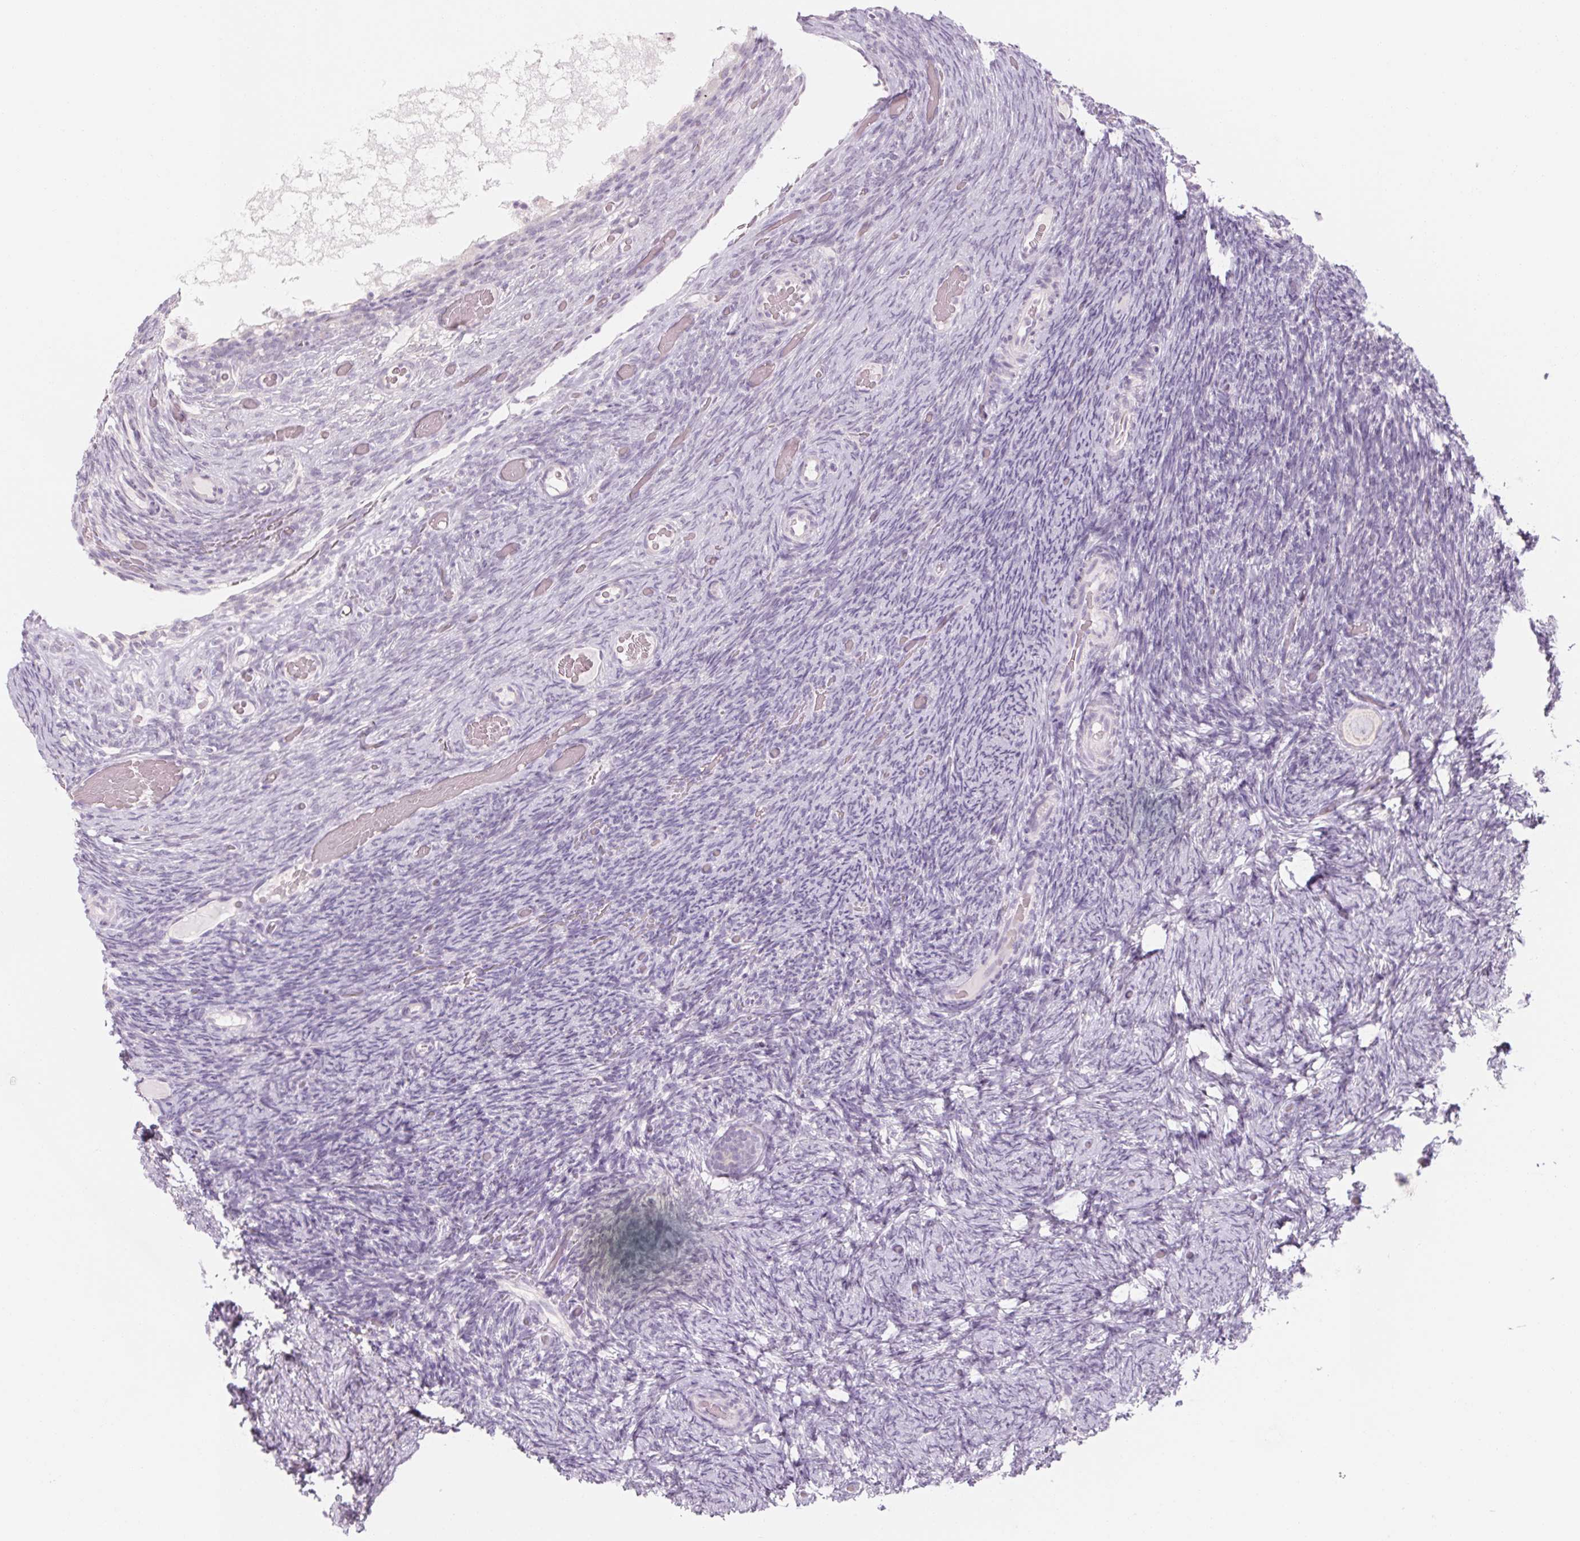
{"staining": {"intensity": "negative", "quantity": "none", "location": "none"}, "tissue": "ovary", "cell_type": "Follicle cells", "image_type": "normal", "snomed": [{"axis": "morphology", "description": "Normal tissue, NOS"}, {"axis": "topography", "description": "Ovary"}], "caption": "Ovary stained for a protein using immunohistochemistry (IHC) displays no staining follicle cells.", "gene": "POU1F1", "patient": {"sex": "female", "age": 34}}